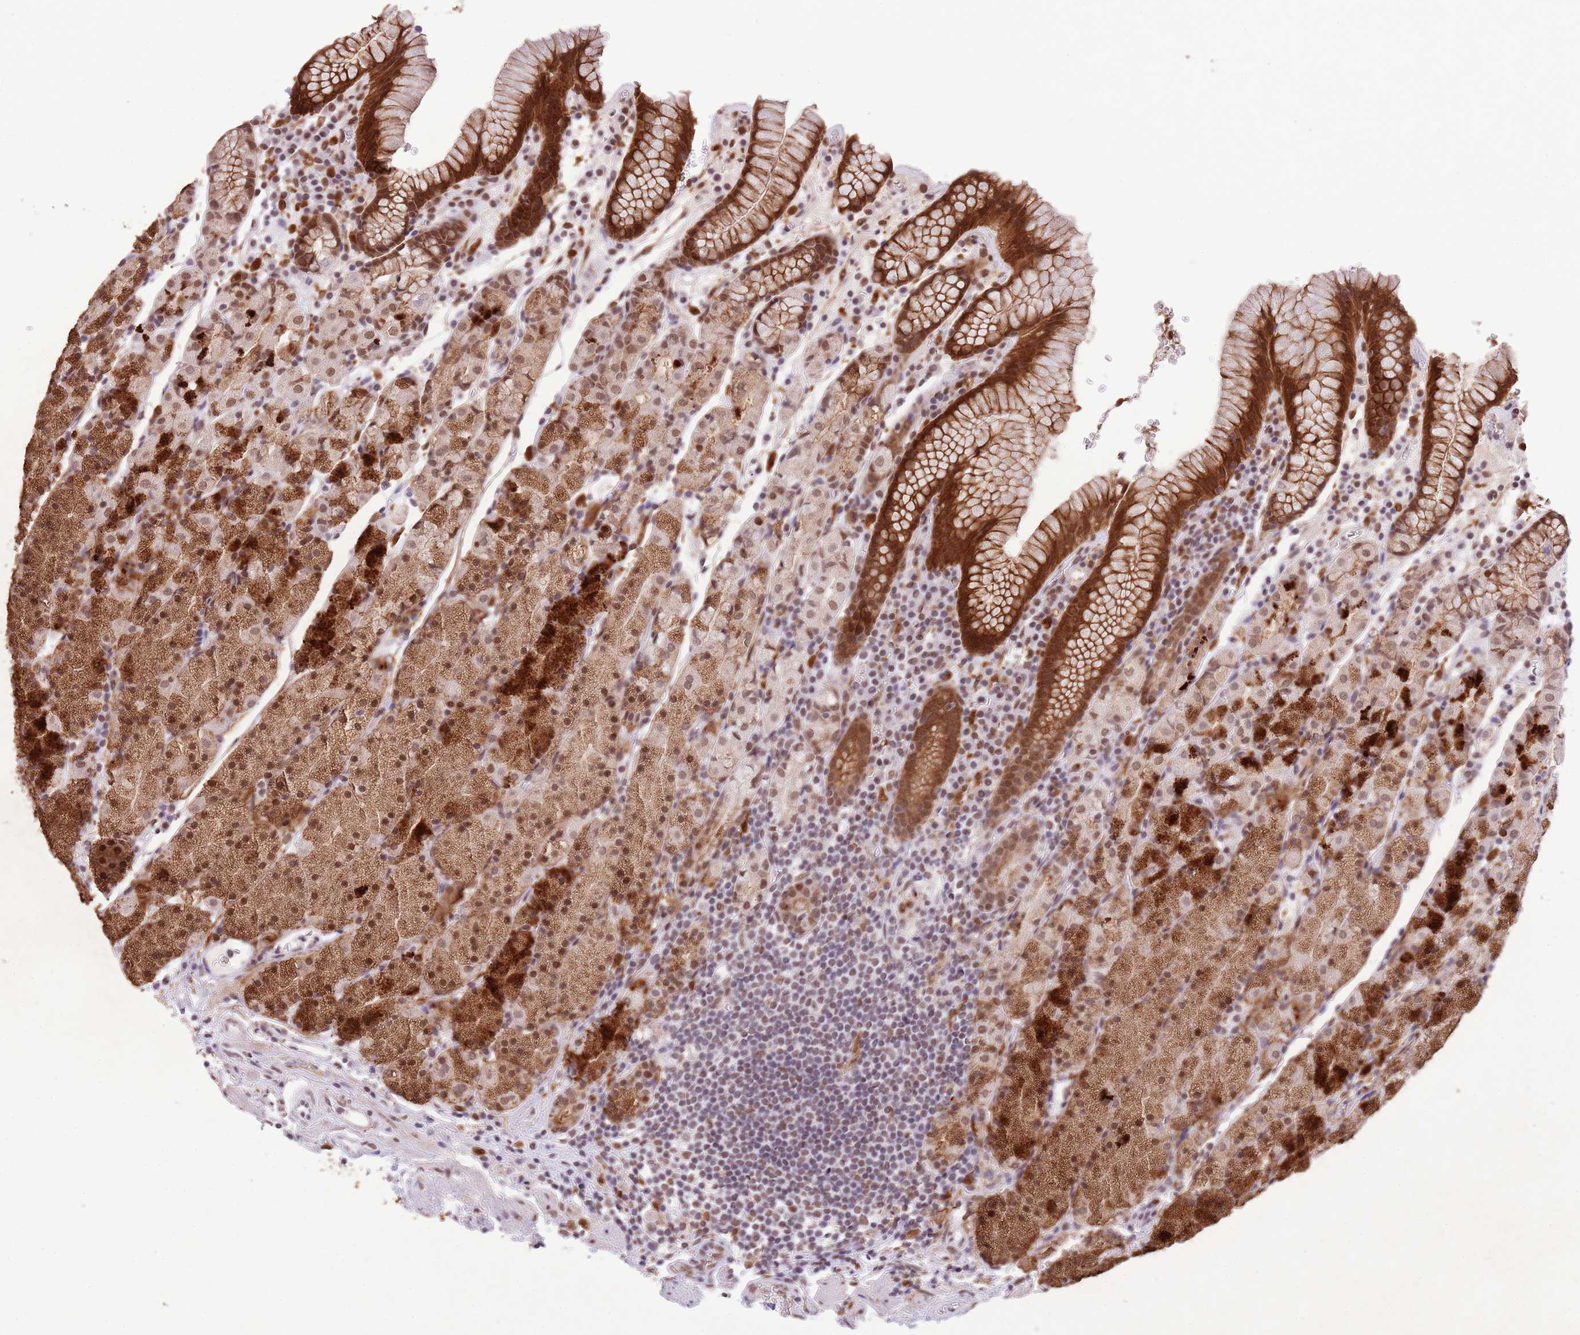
{"staining": {"intensity": "strong", "quantity": ">75%", "location": "cytoplasmic/membranous,nuclear"}, "tissue": "stomach", "cell_type": "Glandular cells", "image_type": "normal", "snomed": [{"axis": "morphology", "description": "Normal tissue, NOS"}, {"axis": "topography", "description": "Stomach, upper"}, {"axis": "topography", "description": "Stomach"}], "caption": "High-power microscopy captured an IHC image of benign stomach, revealing strong cytoplasmic/membranous,nuclear positivity in about >75% of glandular cells. (brown staining indicates protein expression, while blue staining denotes nuclei).", "gene": "TRIM32", "patient": {"sex": "male", "age": 62}}